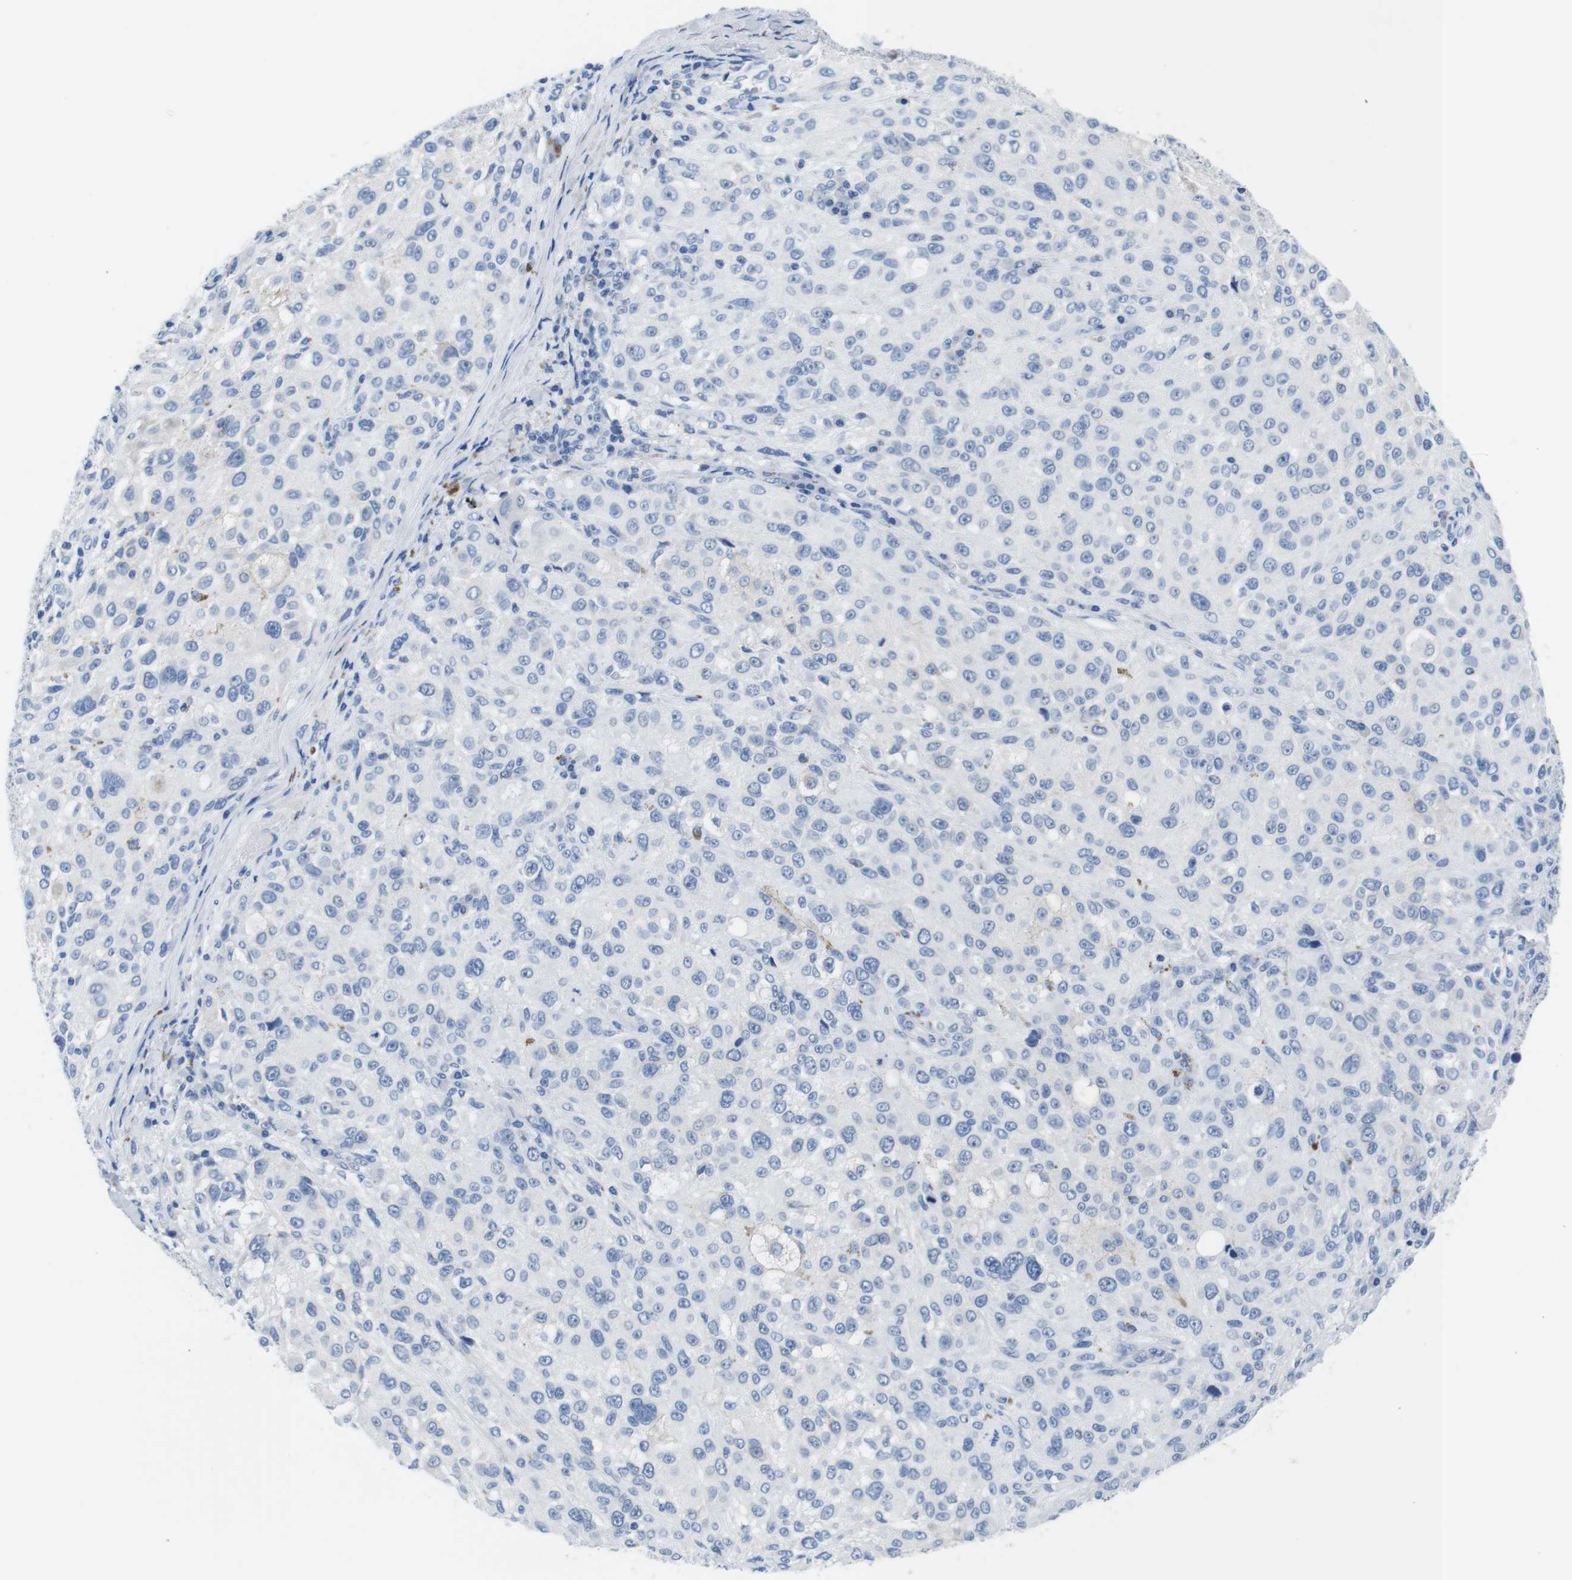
{"staining": {"intensity": "negative", "quantity": "none", "location": "none"}, "tissue": "melanoma", "cell_type": "Tumor cells", "image_type": "cancer", "snomed": [{"axis": "morphology", "description": "Necrosis, NOS"}, {"axis": "morphology", "description": "Malignant melanoma, NOS"}, {"axis": "topography", "description": "Skin"}], "caption": "This is an IHC image of human melanoma. There is no positivity in tumor cells.", "gene": "MAP6", "patient": {"sex": "female", "age": 87}}